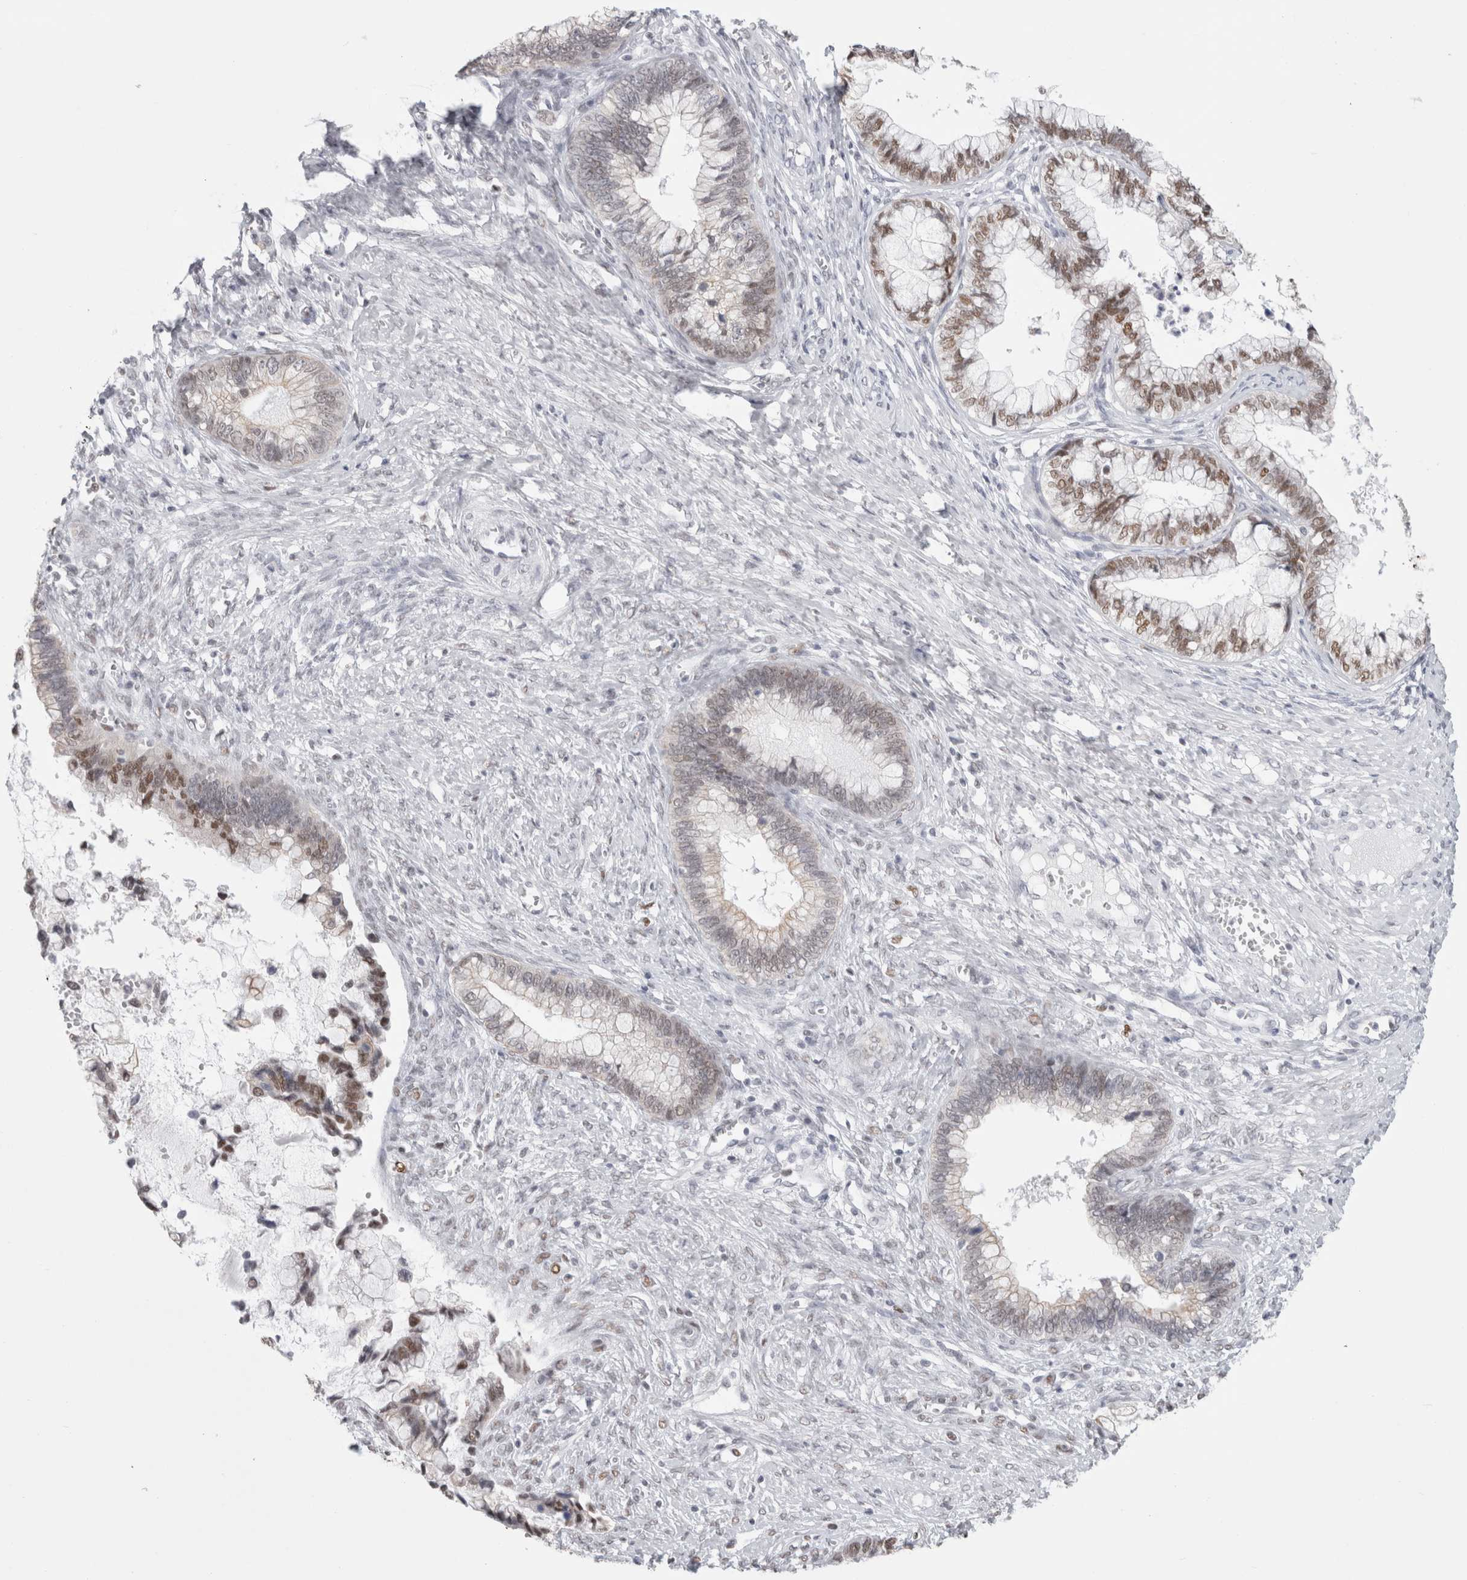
{"staining": {"intensity": "moderate", "quantity": "25%-75%", "location": "nuclear"}, "tissue": "cervical cancer", "cell_type": "Tumor cells", "image_type": "cancer", "snomed": [{"axis": "morphology", "description": "Adenocarcinoma, NOS"}, {"axis": "topography", "description": "Cervix"}], "caption": "High-power microscopy captured an immunohistochemistry (IHC) micrograph of cervical adenocarcinoma, revealing moderate nuclear expression in approximately 25%-75% of tumor cells. The protein of interest is stained brown, and the nuclei are stained in blue (DAB IHC with brightfield microscopy, high magnification).", "gene": "SMARCC1", "patient": {"sex": "female", "age": 44}}